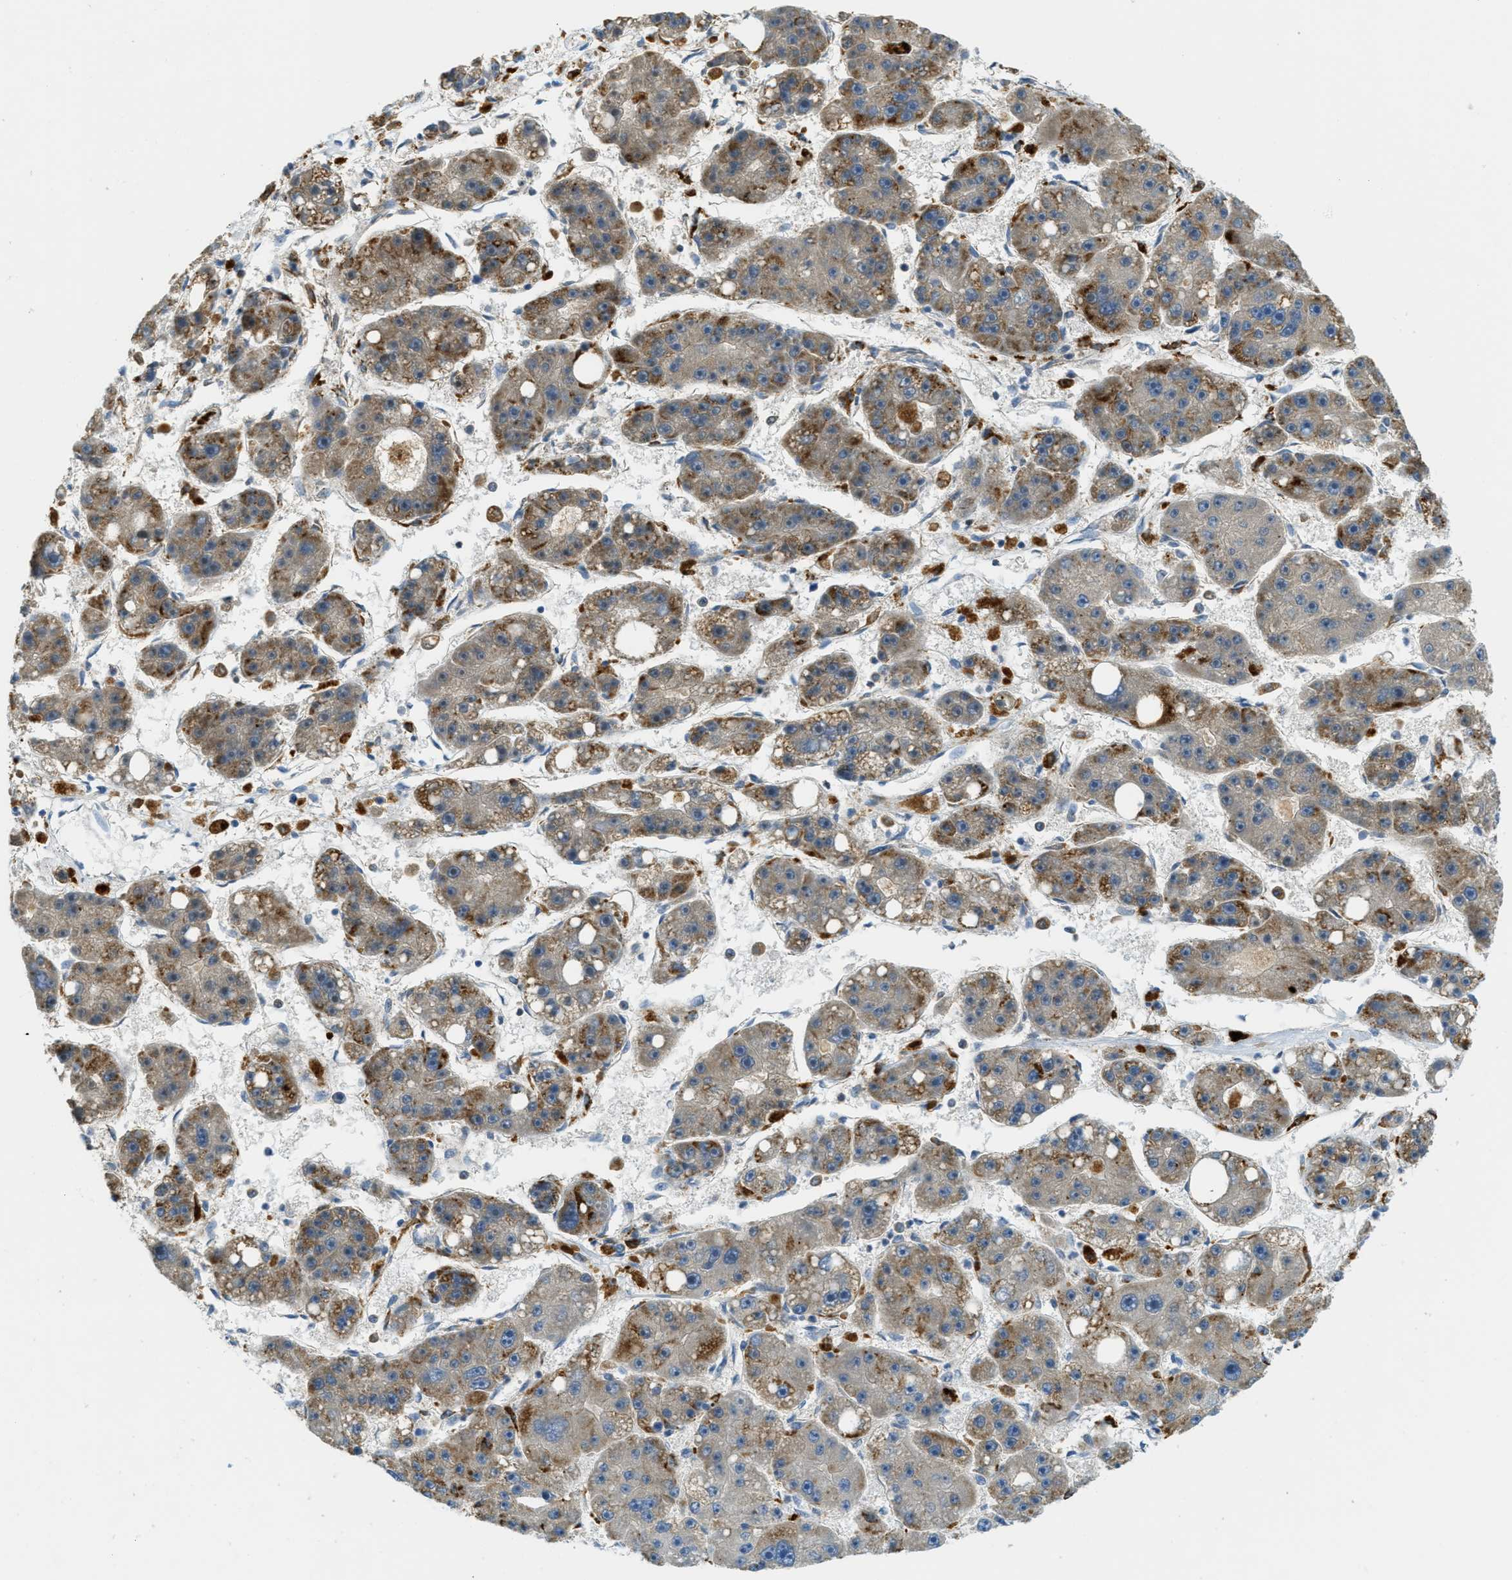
{"staining": {"intensity": "moderate", "quantity": ">75%", "location": "cytoplasmic/membranous"}, "tissue": "liver cancer", "cell_type": "Tumor cells", "image_type": "cancer", "snomed": [{"axis": "morphology", "description": "Carcinoma, Hepatocellular, NOS"}, {"axis": "topography", "description": "Liver"}], "caption": "Approximately >75% of tumor cells in human liver hepatocellular carcinoma reveal moderate cytoplasmic/membranous protein staining as visualized by brown immunohistochemical staining.", "gene": "PLBD2", "patient": {"sex": "female", "age": 61}}